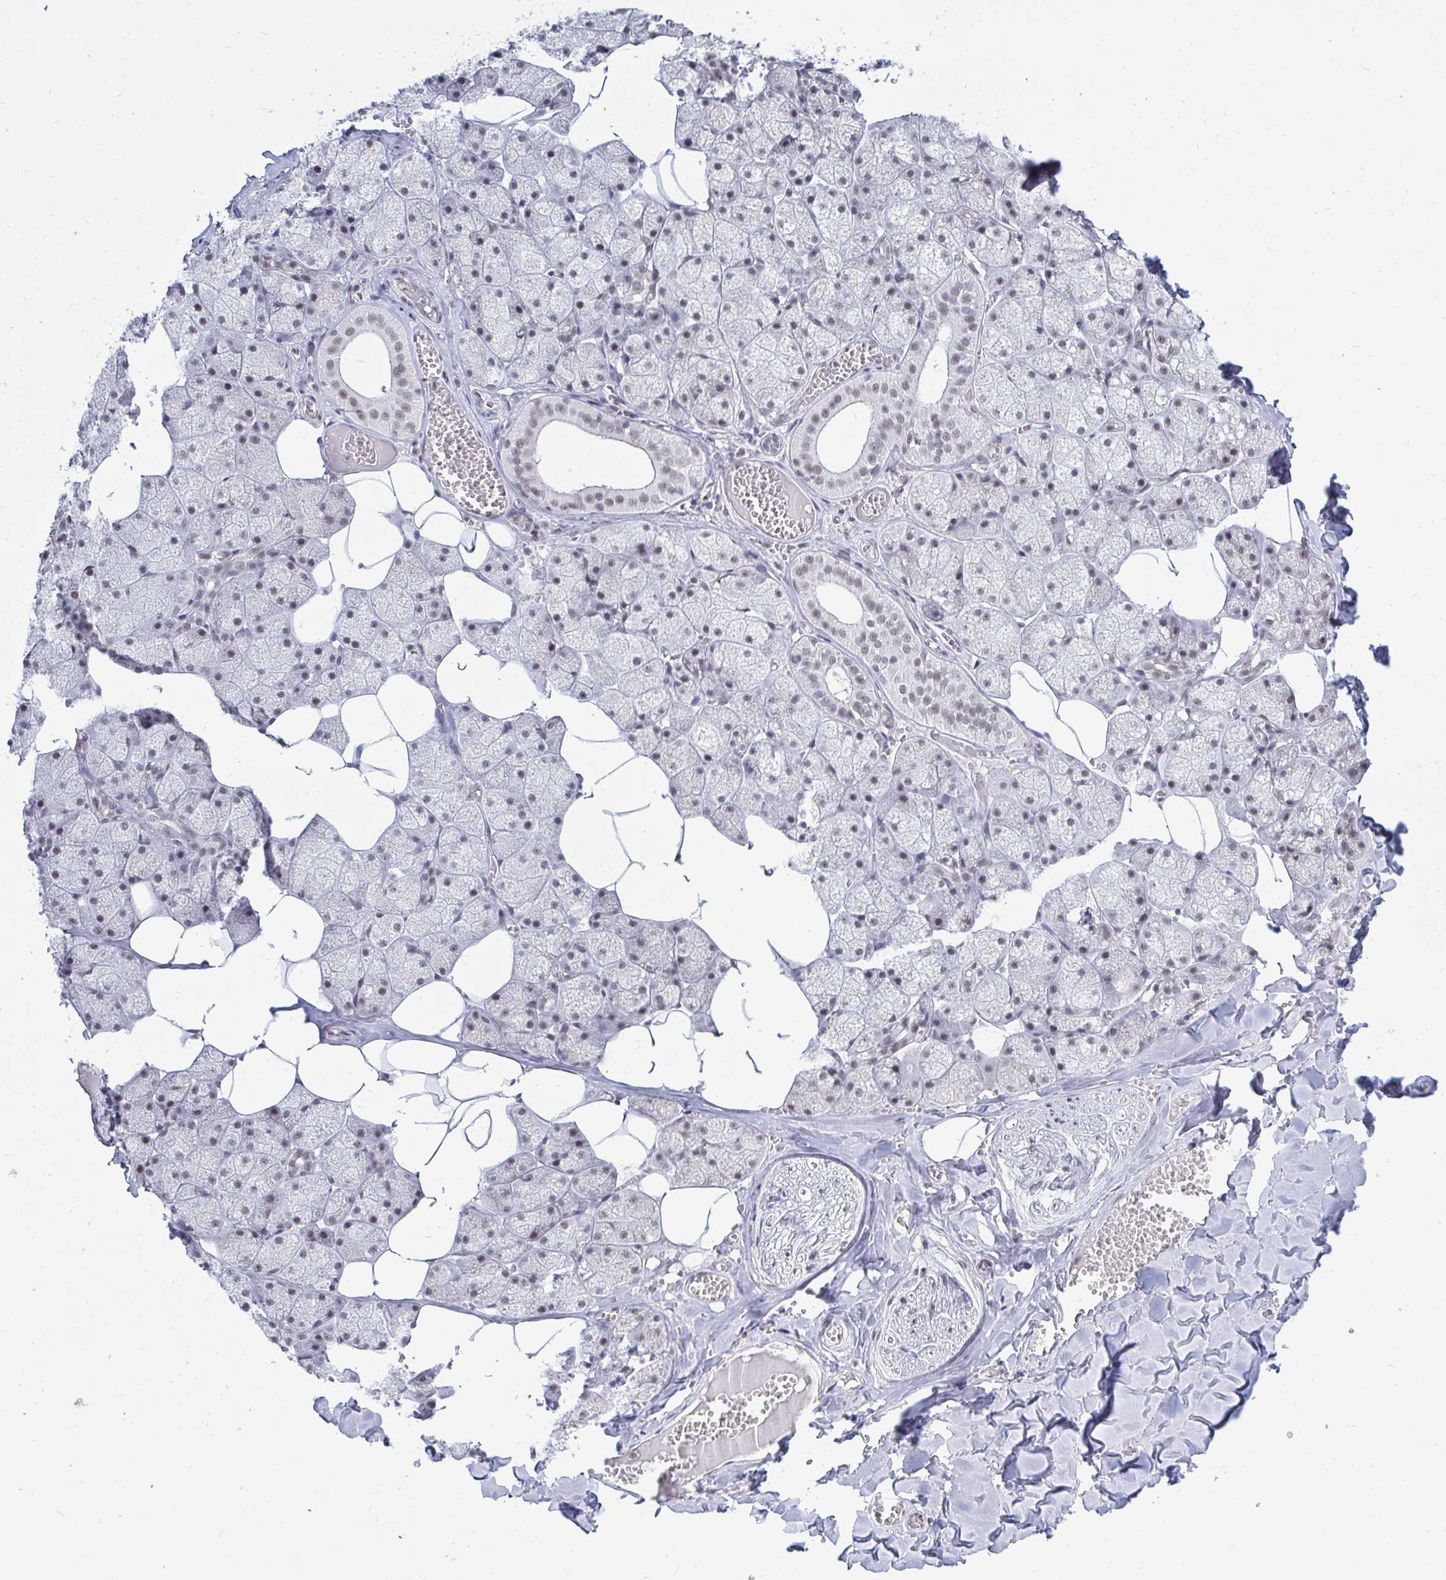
{"staining": {"intensity": "weak", "quantity": "<25%", "location": "nuclear"}, "tissue": "salivary gland", "cell_type": "Glandular cells", "image_type": "normal", "snomed": [{"axis": "morphology", "description": "Normal tissue, NOS"}, {"axis": "topography", "description": "Salivary gland"}, {"axis": "topography", "description": "Peripheral nerve tissue"}], "caption": "IHC of unremarkable human salivary gland shows no expression in glandular cells.", "gene": "TRIP12", "patient": {"sex": "male", "age": 38}}